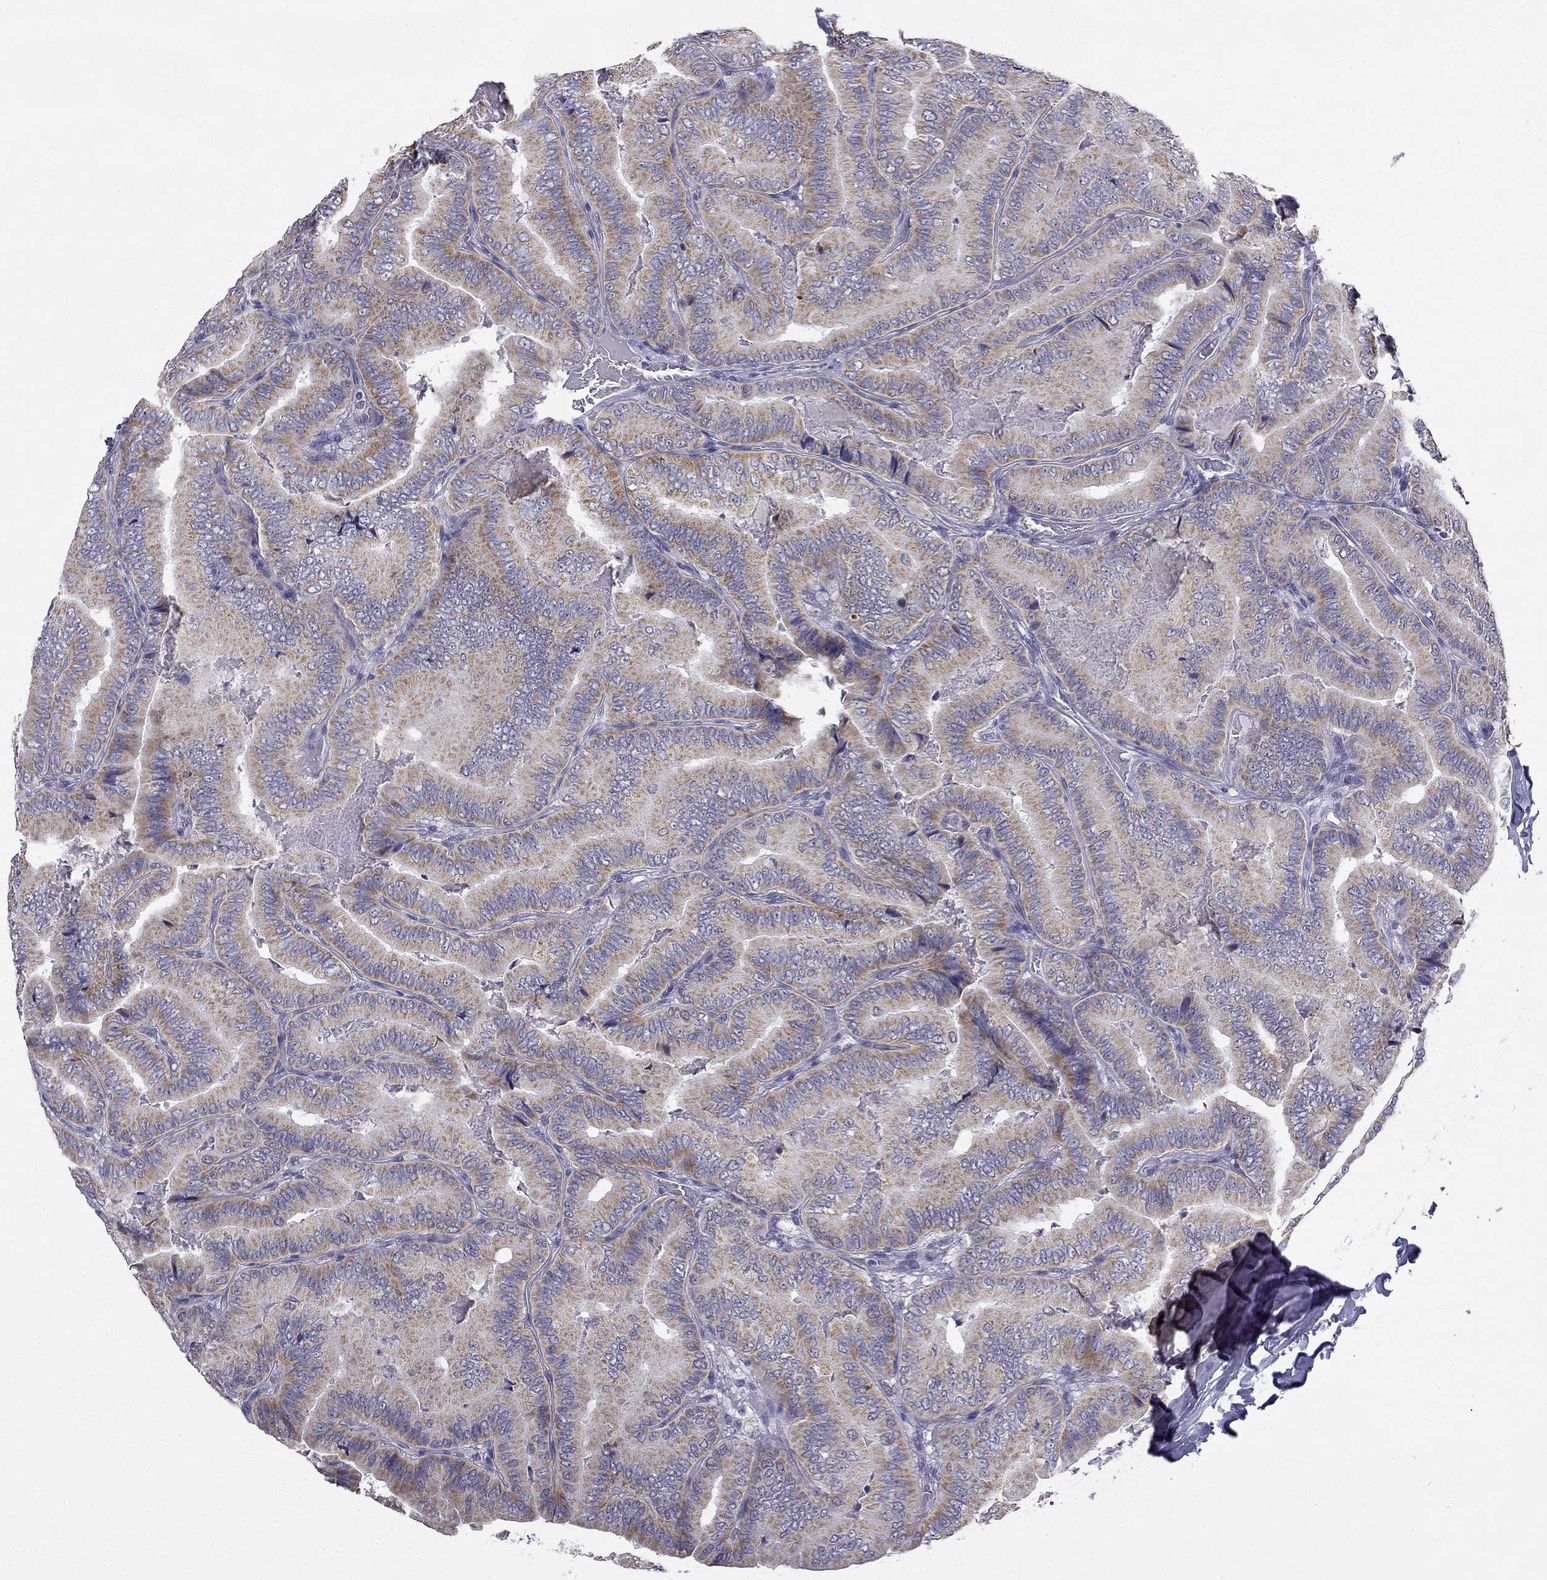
{"staining": {"intensity": "moderate", "quantity": ">75%", "location": "cytoplasmic/membranous"}, "tissue": "thyroid cancer", "cell_type": "Tumor cells", "image_type": "cancer", "snomed": [{"axis": "morphology", "description": "Papillary adenocarcinoma, NOS"}, {"axis": "topography", "description": "Thyroid gland"}], "caption": "High-magnification brightfield microscopy of papillary adenocarcinoma (thyroid) stained with DAB (3,3'-diaminobenzidine) (brown) and counterstained with hematoxylin (blue). tumor cells exhibit moderate cytoplasmic/membranous expression is present in about>75% of cells.", "gene": "C5orf49", "patient": {"sex": "male", "age": 61}}